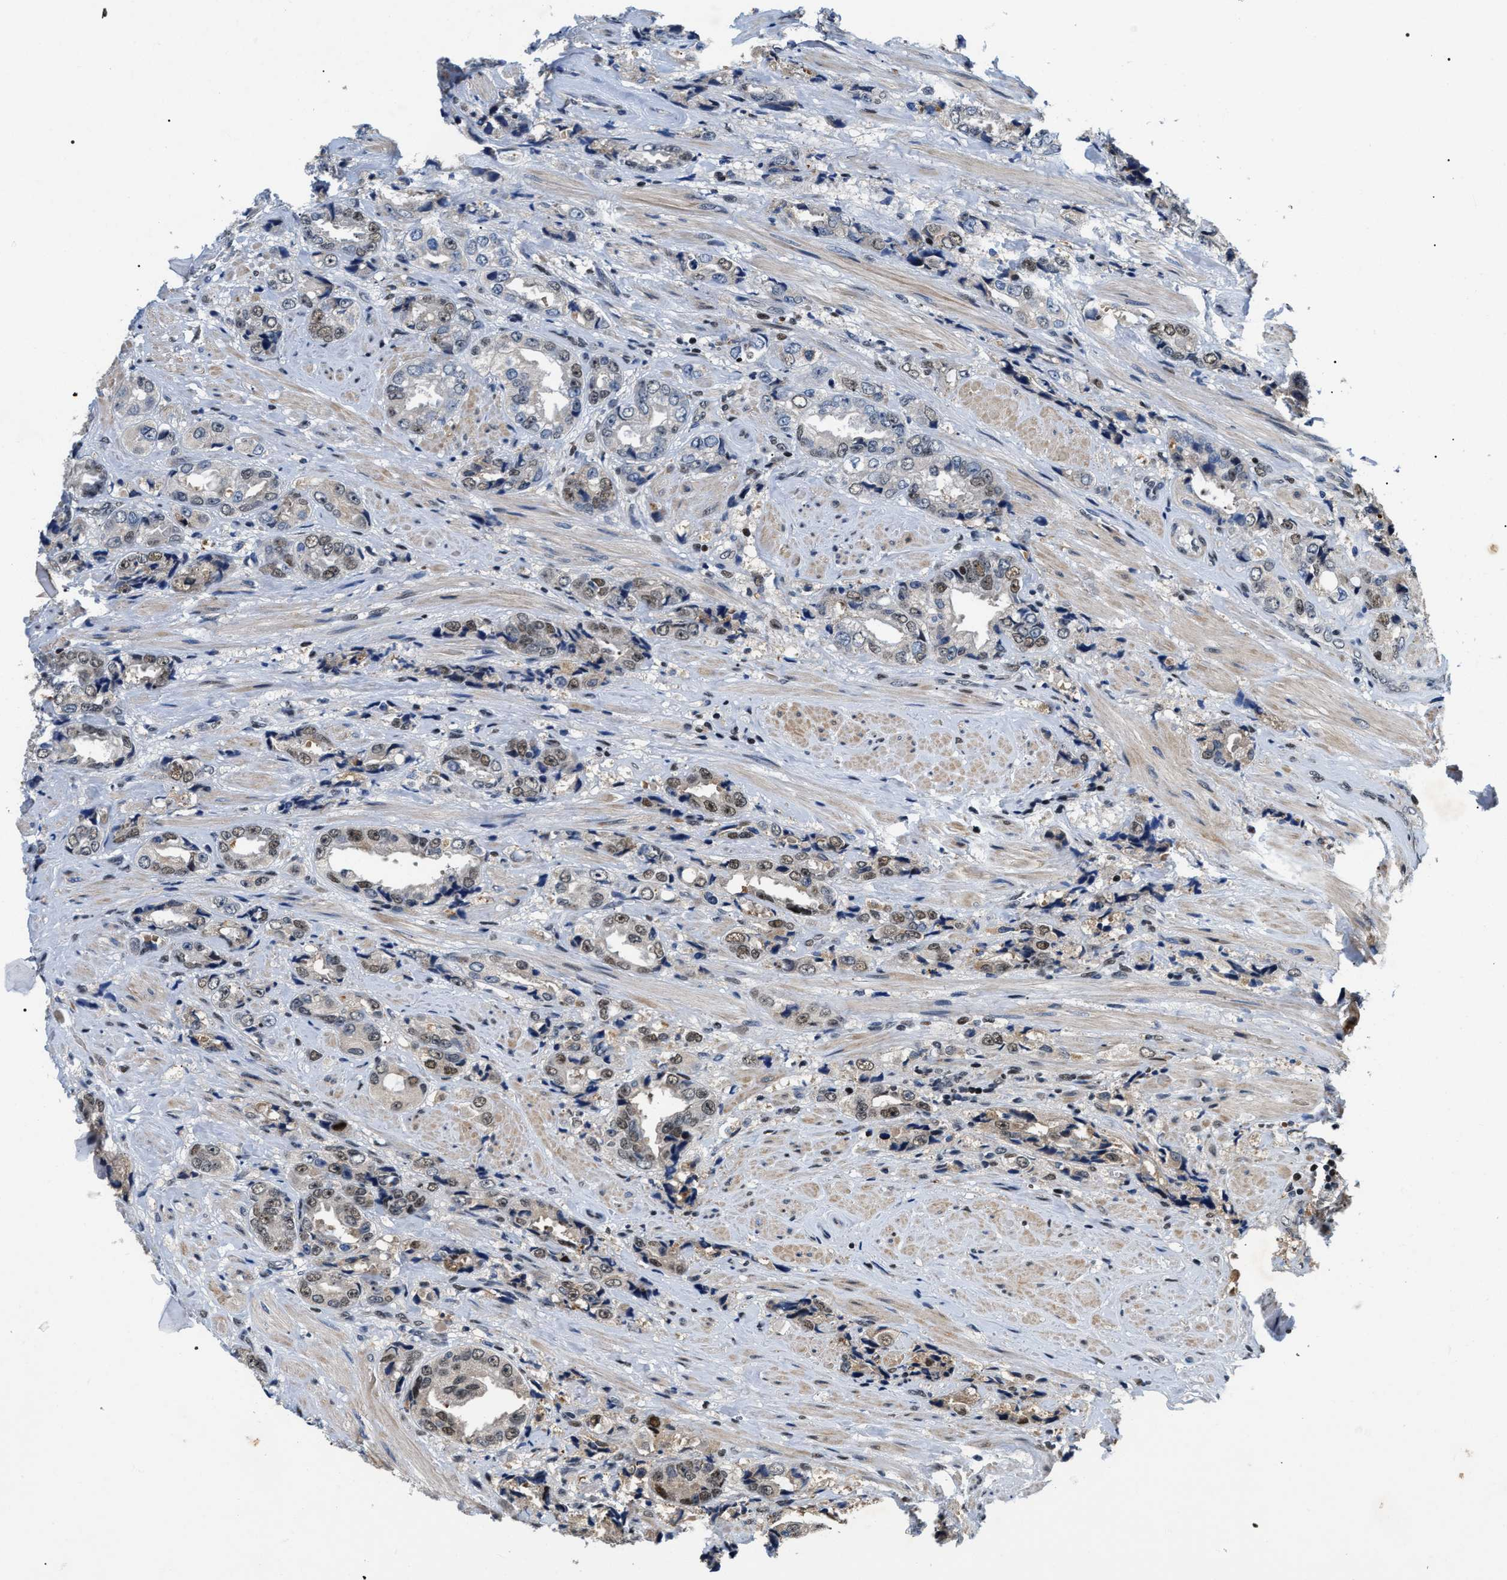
{"staining": {"intensity": "moderate", "quantity": "<25%", "location": "nuclear"}, "tissue": "prostate cancer", "cell_type": "Tumor cells", "image_type": "cancer", "snomed": [{"axis": "morphology", "description": "Adenocarcinoma, High grade"}, {"axis": "topography", "description": "Prostate"}], "caption": "Immunohistochemical staining of prostate cancer (adenocarcinoma (high-grade)) exhibits low levels of moderate nuclear expression in approximately <25% of tumor cells.", "gene": "C7orf25", "patient": {"sex": "male", "age": 61}}